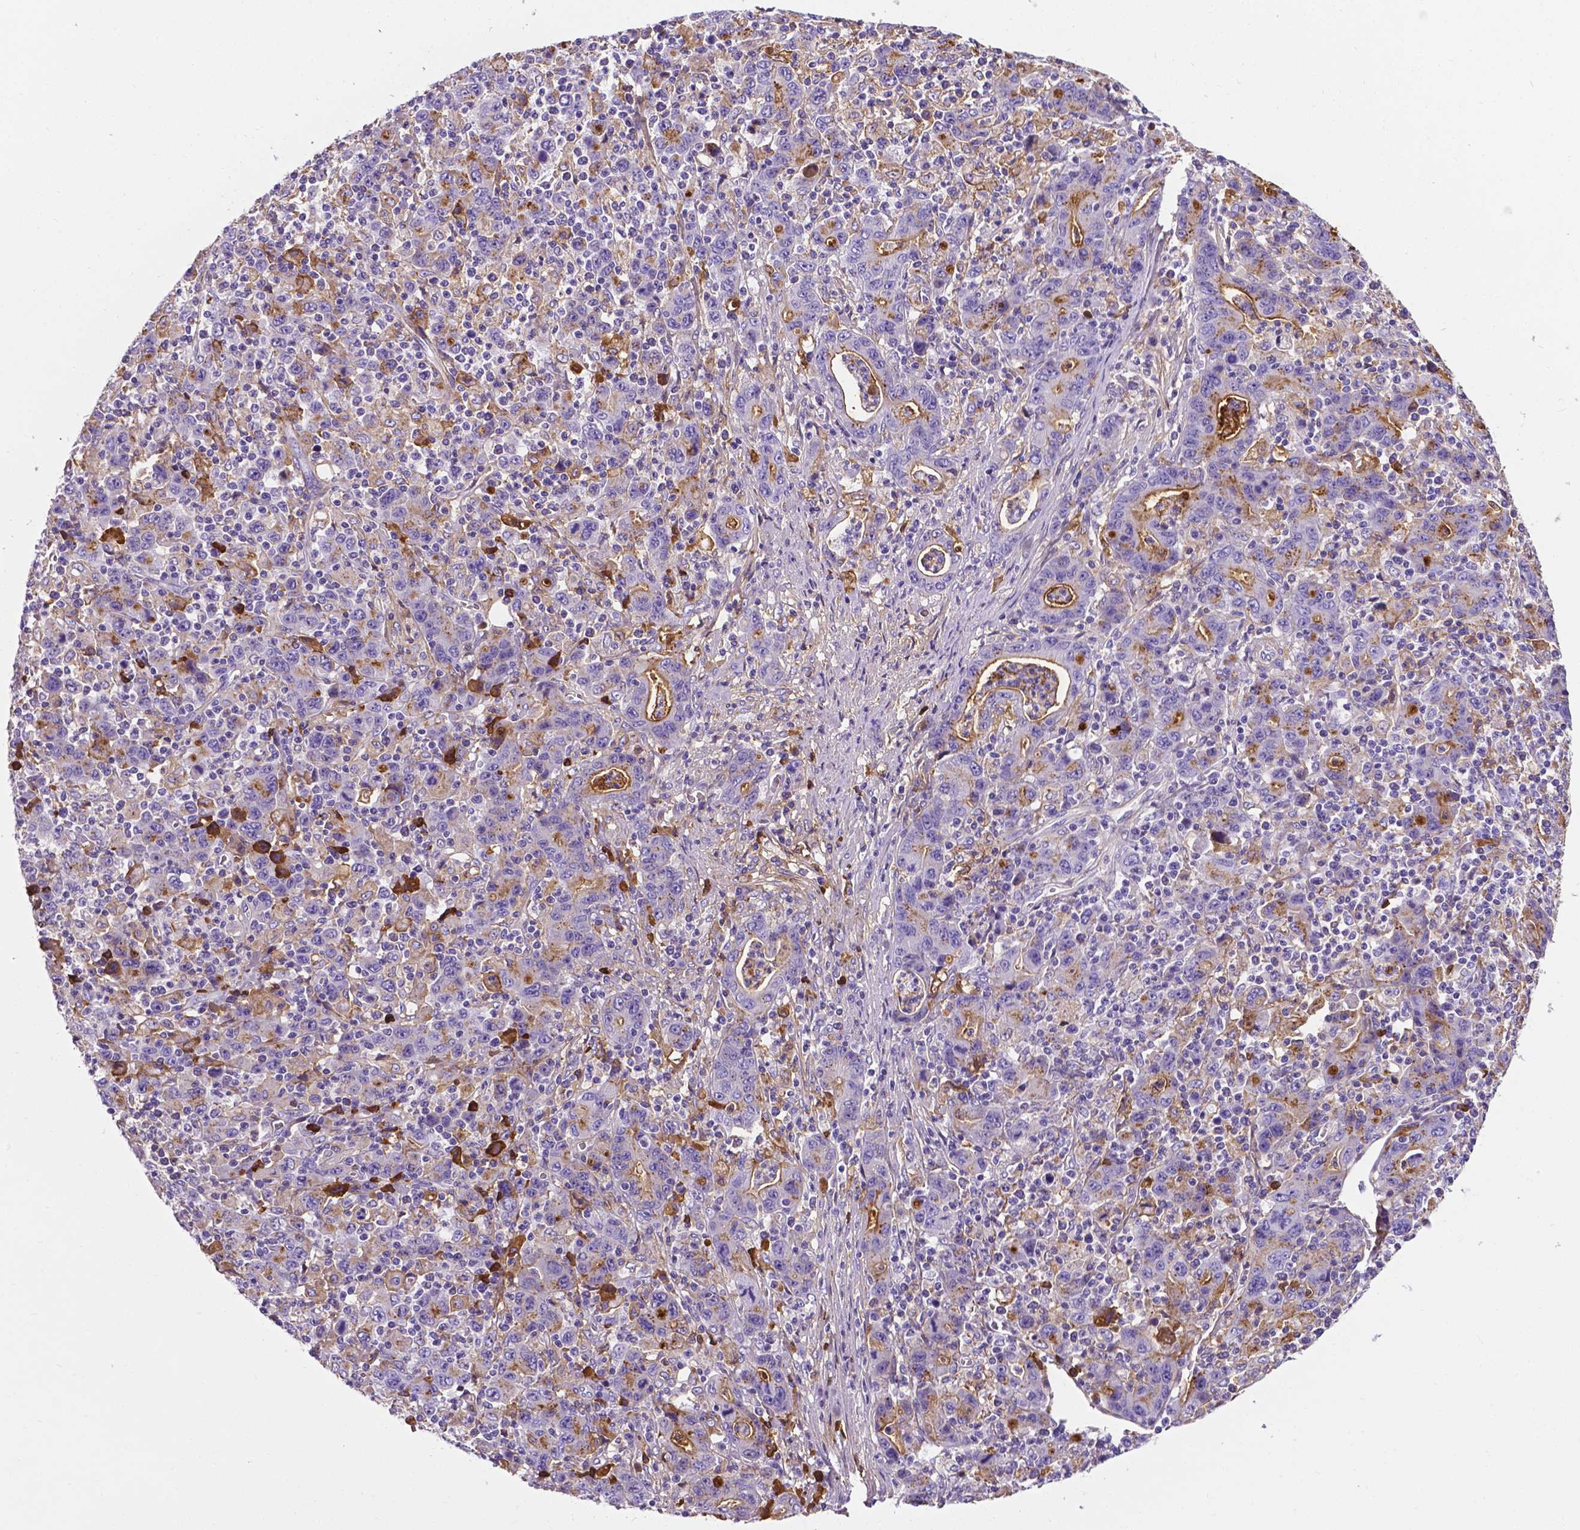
{"staining": {"intensity": "moderate", "quantity": "<25%", "location": "cytoplasmic/membranous"}, "tissue": "stomach cancer", "cell_type": "Tumor cells", "image_type": "cancer", "snomed": [{"axis": "morphology", "description": "Adenocarcinoma, NOS"}, {"axis": "topography", "description": "Stomach, upper"}], "caption": "Immunohistochemistry of adenocarcinoma (stomach) demonstrates low levels of moderate cytoplasmic/membranous expression in approximately <25% of tumor cells. The staining is performed using DAB (3,3'-diaminobenzidine) brown chromogen to label protein expression. The nuclei are counter-stained blue using hematoxylin.", "gene": "APOE", "patient": {"sex": "male", "age": 69}}